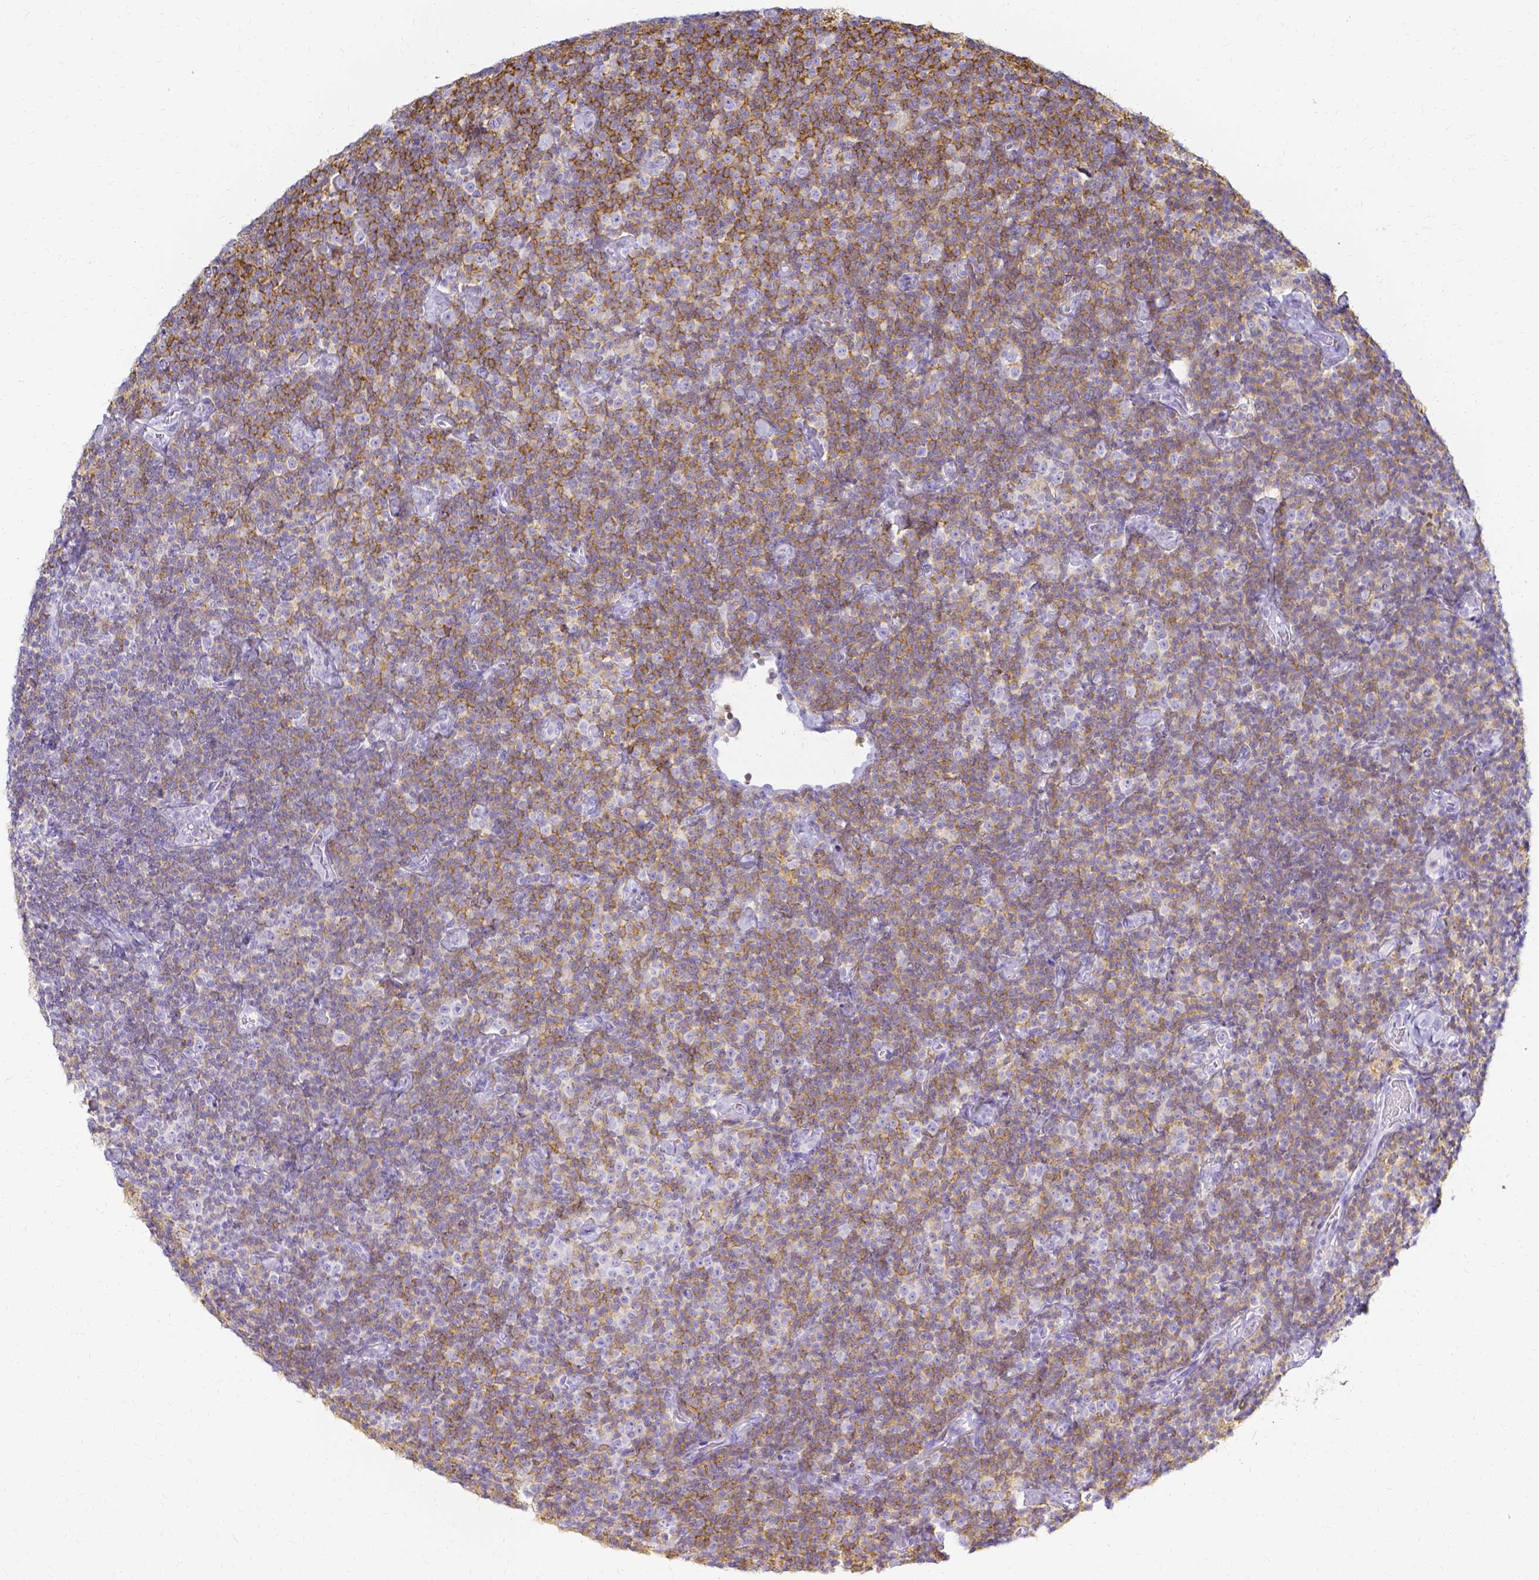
{"staining": {"intensity": "moderate", "quantity": "25%-75%", "location": "cytoplasmic/membranous"}, "tissue": "lymphoma", "cell_type": "Tumor cells", "image_type": "cancer", "snomed": [{"axis": "morphology", "description": "Malignant lymphoma, non-Hodgkin's type, Low grade"}, {"axis": "topography", "description": "Lymph node"}], "caption": "Lymphoma stained for a protein reveals moderate cytoplasmic/membranous positivity in tumor cells. The staining is performed using DAB brown chromogen to label protein expression. The nuclei are counter-stained blue using hematoxylin.", "gene": "HSPA12A", "patient": {"sex": "male", "age": 81}}